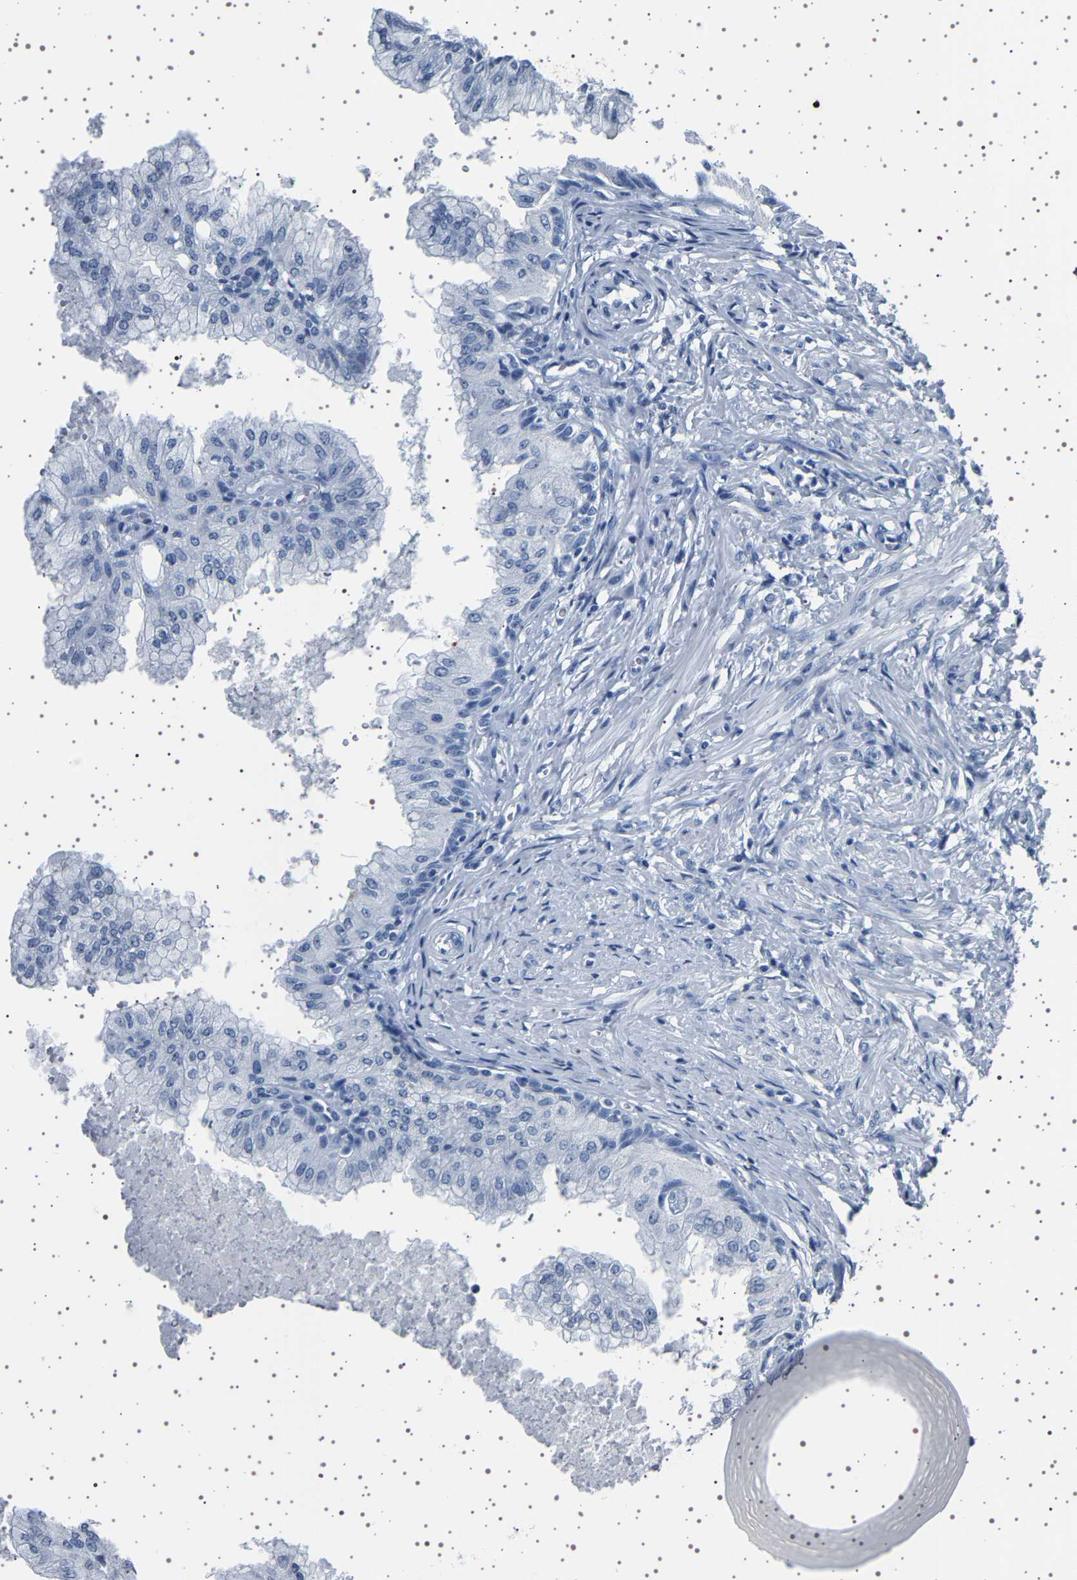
{"staining": {"intensity": "moderate", "quantity": "<25%", "location": "cytoplasmic/membranous"}, "tissue": "prostate", "cell_type": "Glandular cells", "image_type": "normal", "snomed": [{"axis": "morphology", "description": "Normal tissue, NOS"}, {"axis": "topography", "description": "Prostate"}, {"axis": "topography", "description": "Seminal veicle"}], "caption": "Protein expression analysis of normal human prostate reveals moderate cytoplasmic/membranous positivity in approximately <25% of glandular cells. The staining was performed using DAB (3,3'-diaminobenzidine), with brown indicating positive protein expression. Nuclei are stained blue with hematoxylin.", "gene": "TFF3", "patient": {"sex": "male", "age": 60}}